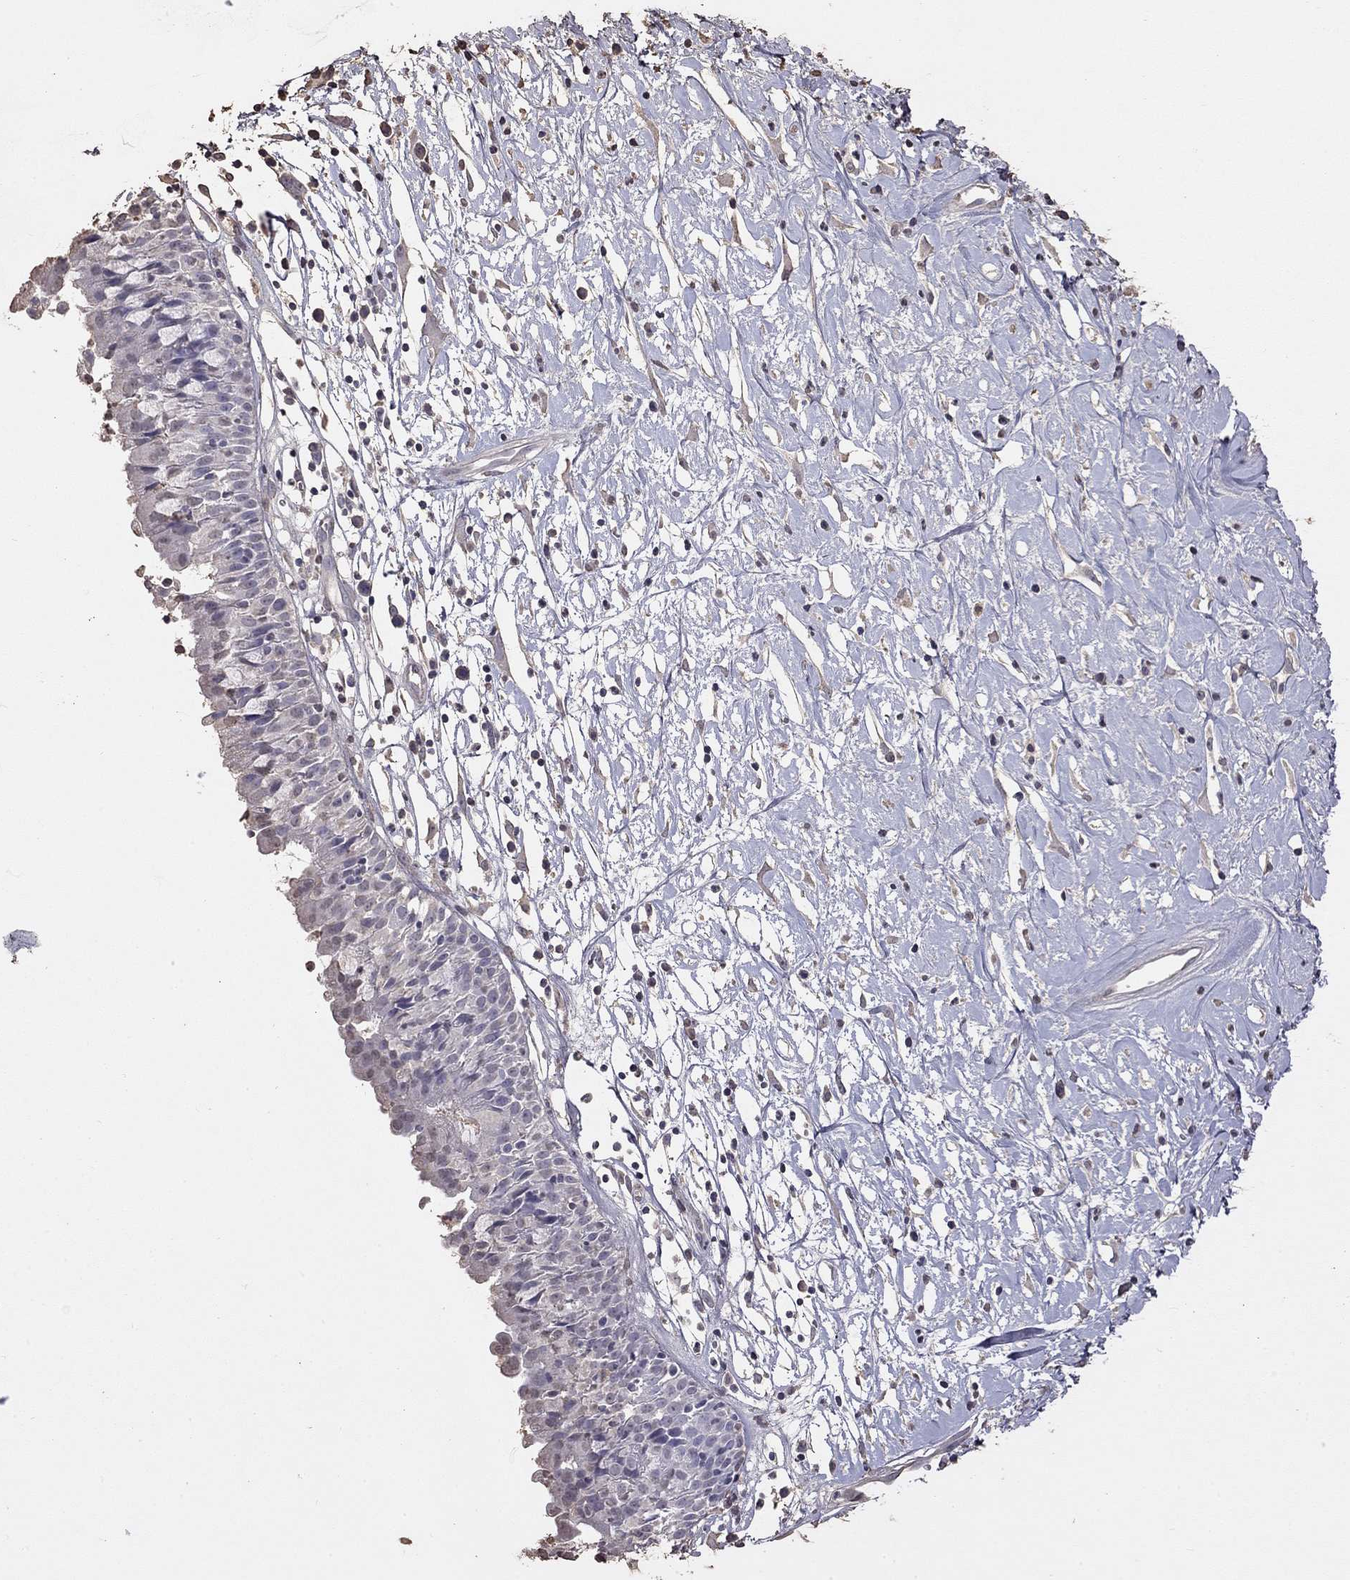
{"staining": {"intensity": "negative", "quantity": "none", "location": "none"}, "tissue": "nasopharynx", "cell_type": "Respiratory epithelial cells", "image_type": "normal", "snomed": [{"axis": "morphology", "description": "Normal tissue, NOS"}, {"axis": "topography", "description": "Nasopharynx"}], "caption": "Immunohistochemistry of benign human nasopharynx demonstrates no positivity in respiratory epithelial cells. Brightfield microscopy of immunohistochemistry (IHC) stained with DAB (3,3'-diaminobenzidine) (brown) and hematoxylin (blue), captured at high magnification.", "gene": "SUN3", "patient": {"sex": "male", "age": 9}}